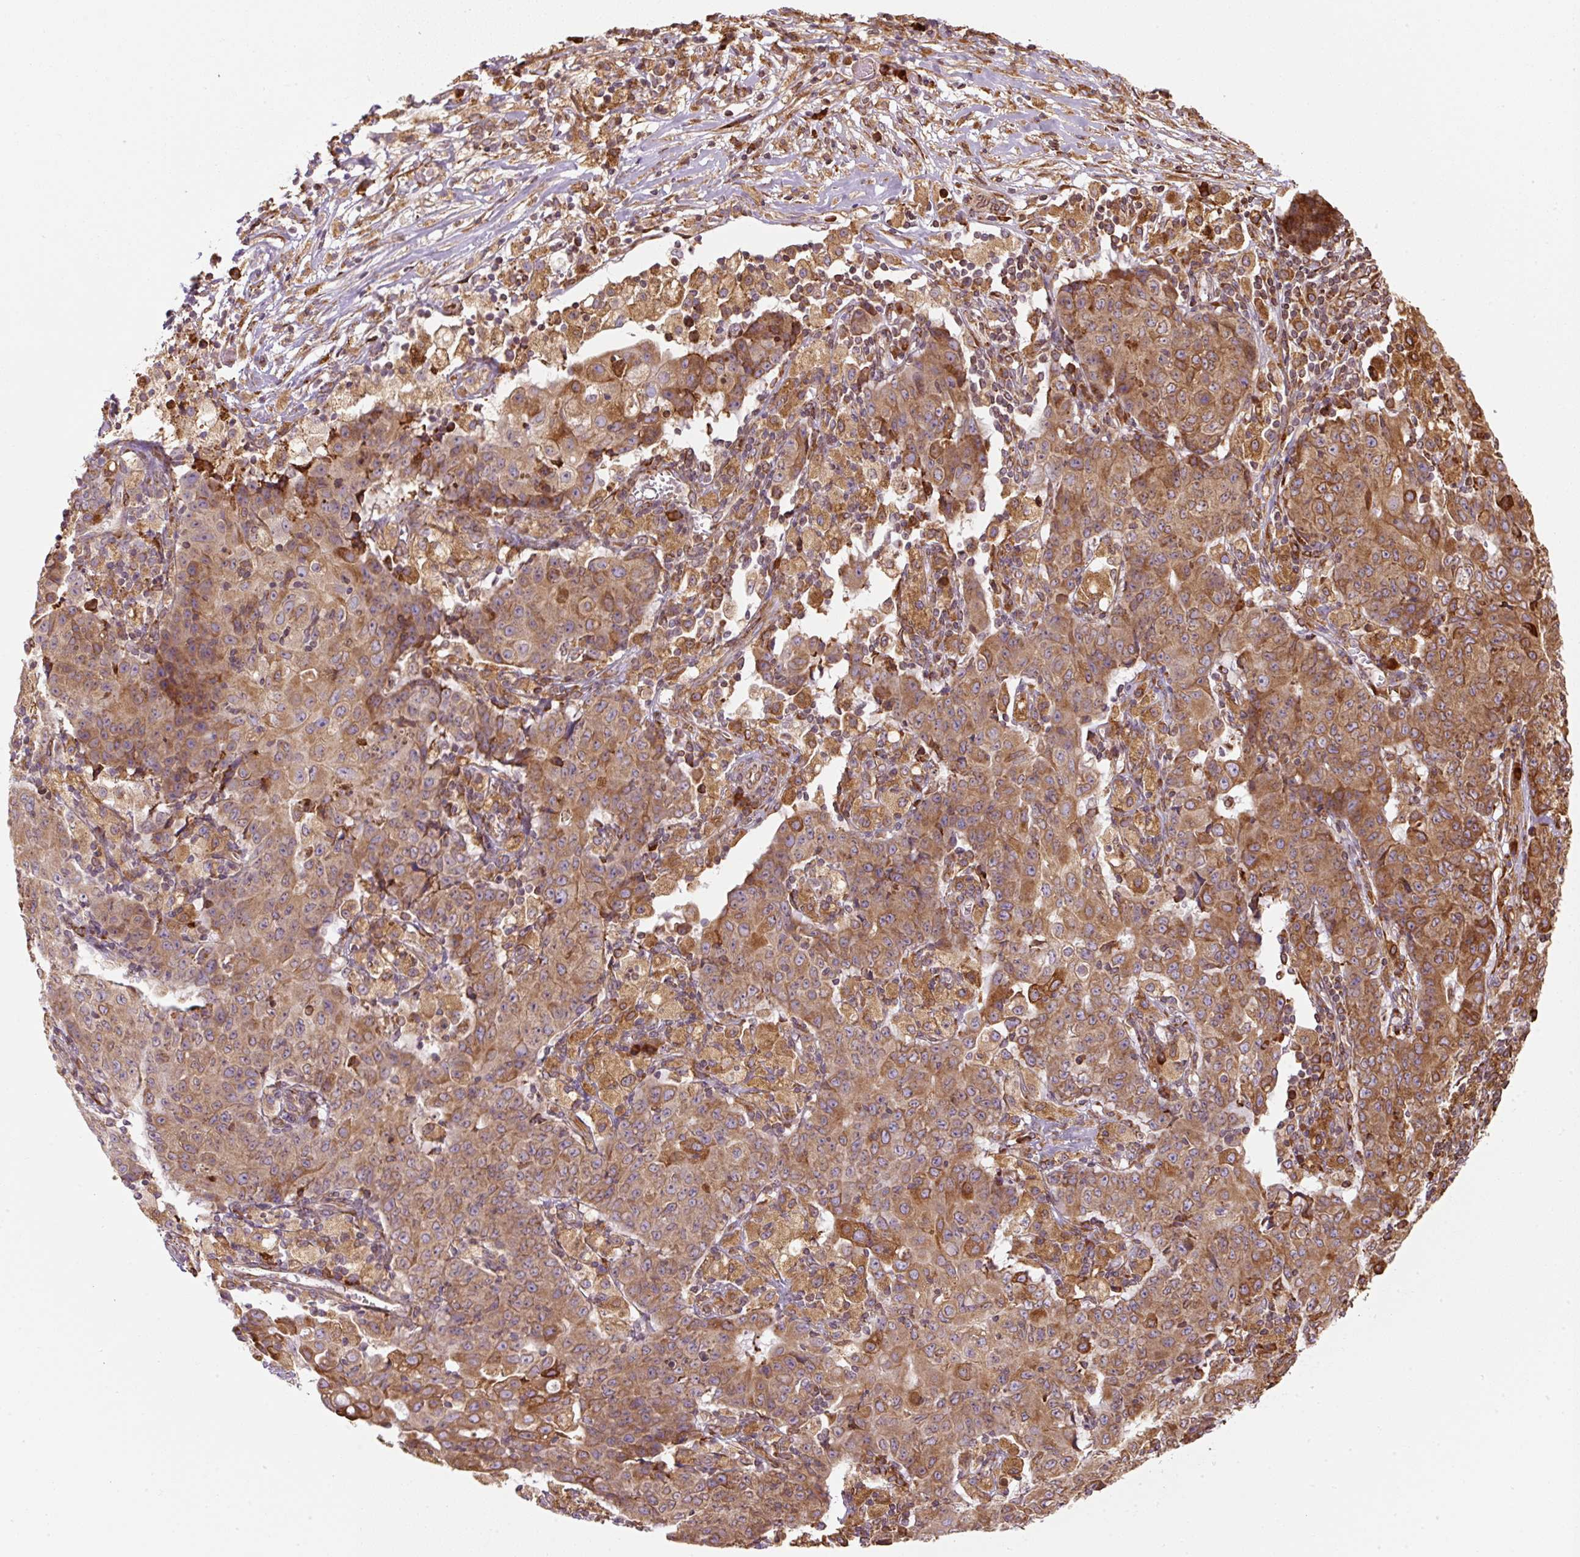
{"staining": {"intensity": "moderate", "quantity": ">75%", "location": "cytoplasmic/membranous"}, "tissue": "ovarian cancer", "cell_type": "Tumor cells", "image_type": "cancer", "snomed": [{"axis": "morphology", "description": "Carcinoma, endometroid"}, {"axis": "topography", "description": "Ovary"}], "caption": "Immunohistochemical staining of human ovarian endometroid carcinoma demonstrates medium levels of moderate cytoplasmic/membranous protein positivity in approximately >75% of tumor cells.", "gene": "PRKCSH", "patient": {"sex": "female", "age": 42}}